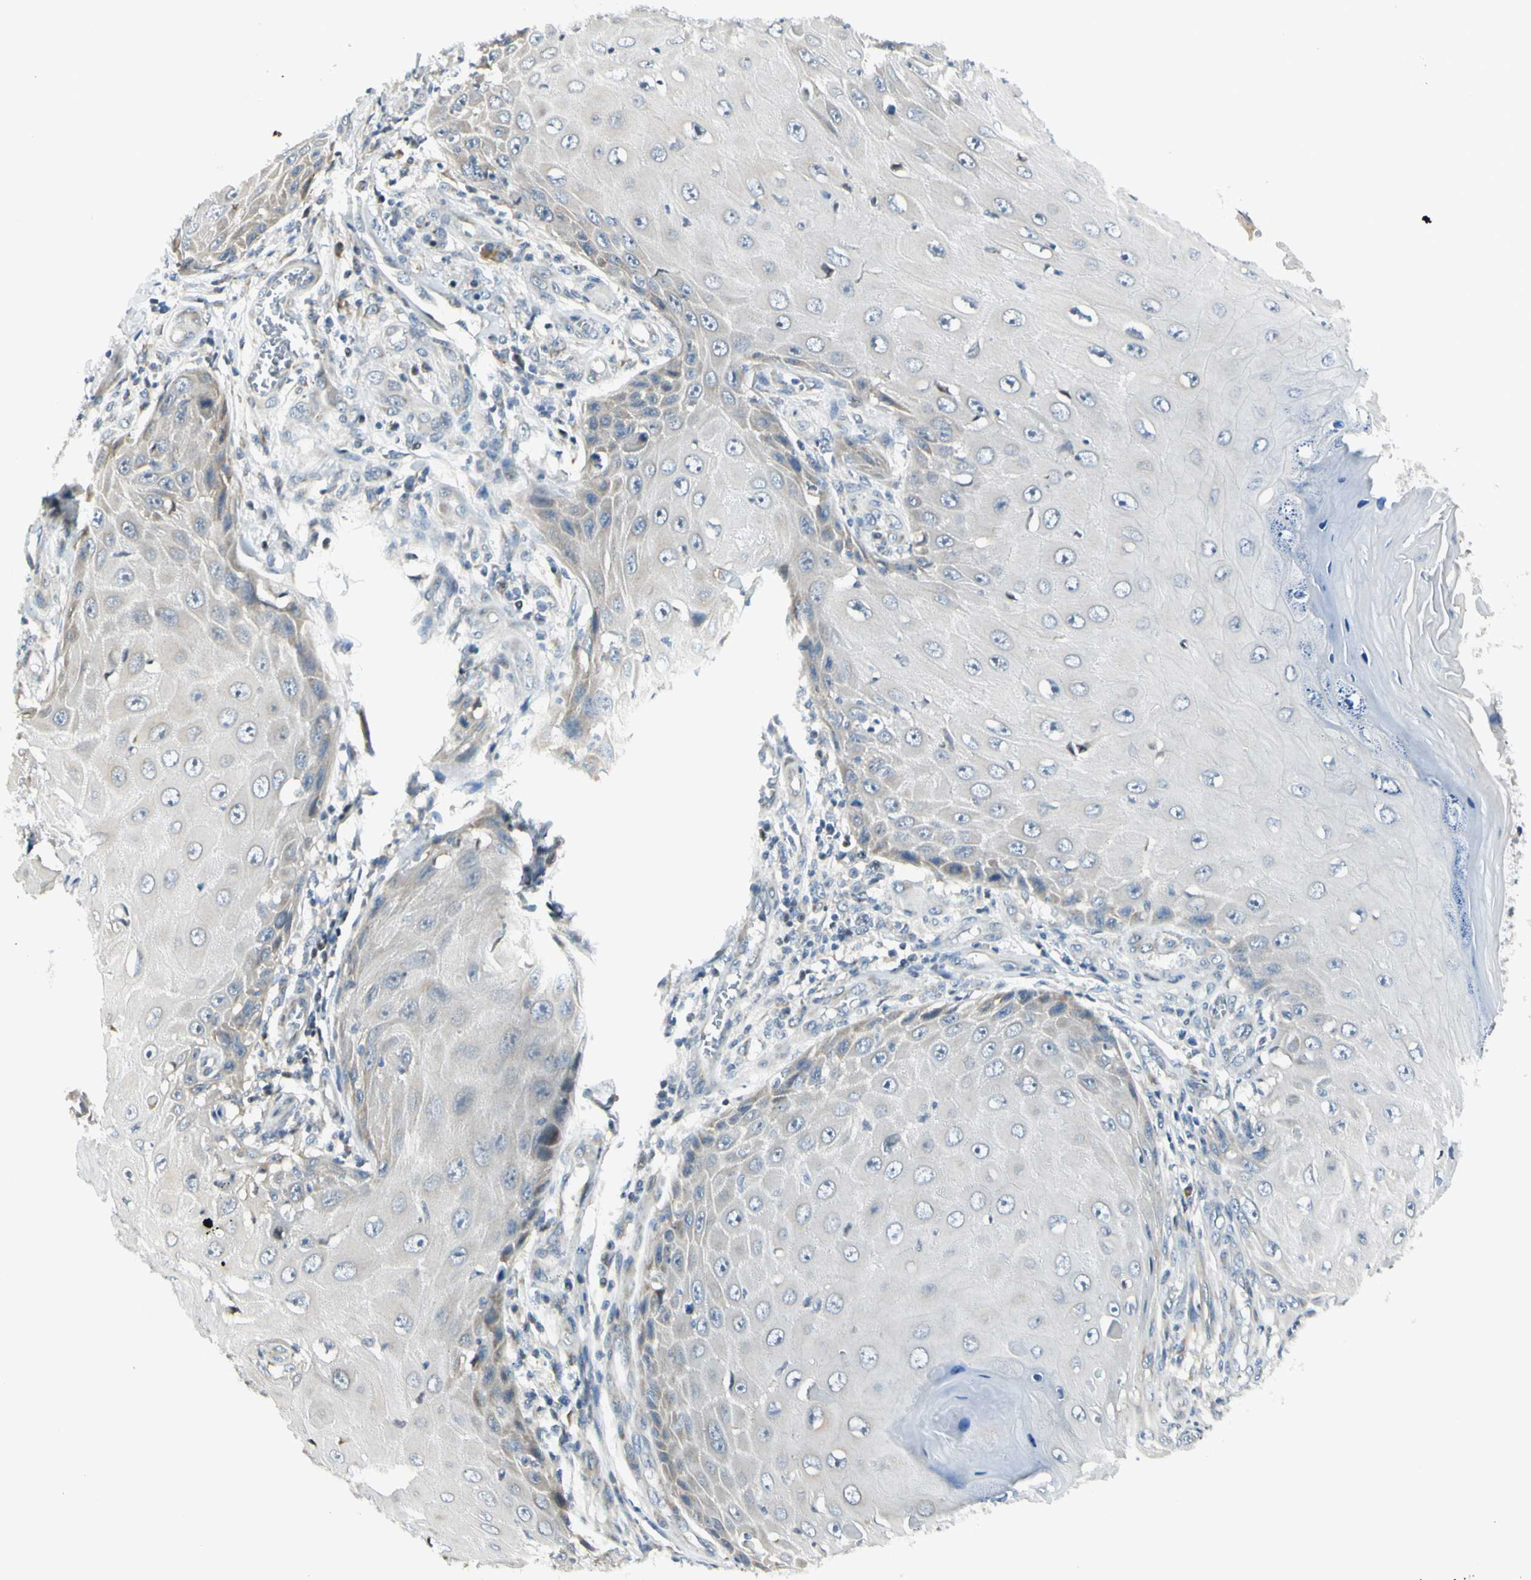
{"staining": {"intensity": "negative", "quantity": "none", "location": "none"}, "tissue": "skin cancer", "cell_type": "Tumor cells", "image_type": "cancer", "snomed": [{"axis": "morphology", "description": "Squamous cell carcinoma, NOS"}, {"axis": "topography", "description": "Skin"}], "caption": "A micrograph of human skin squamous cell carcinoma is negative for staining in tumor cells.", "gene": "NPDC1", "patient": {"sex": "female", "age": 73}}